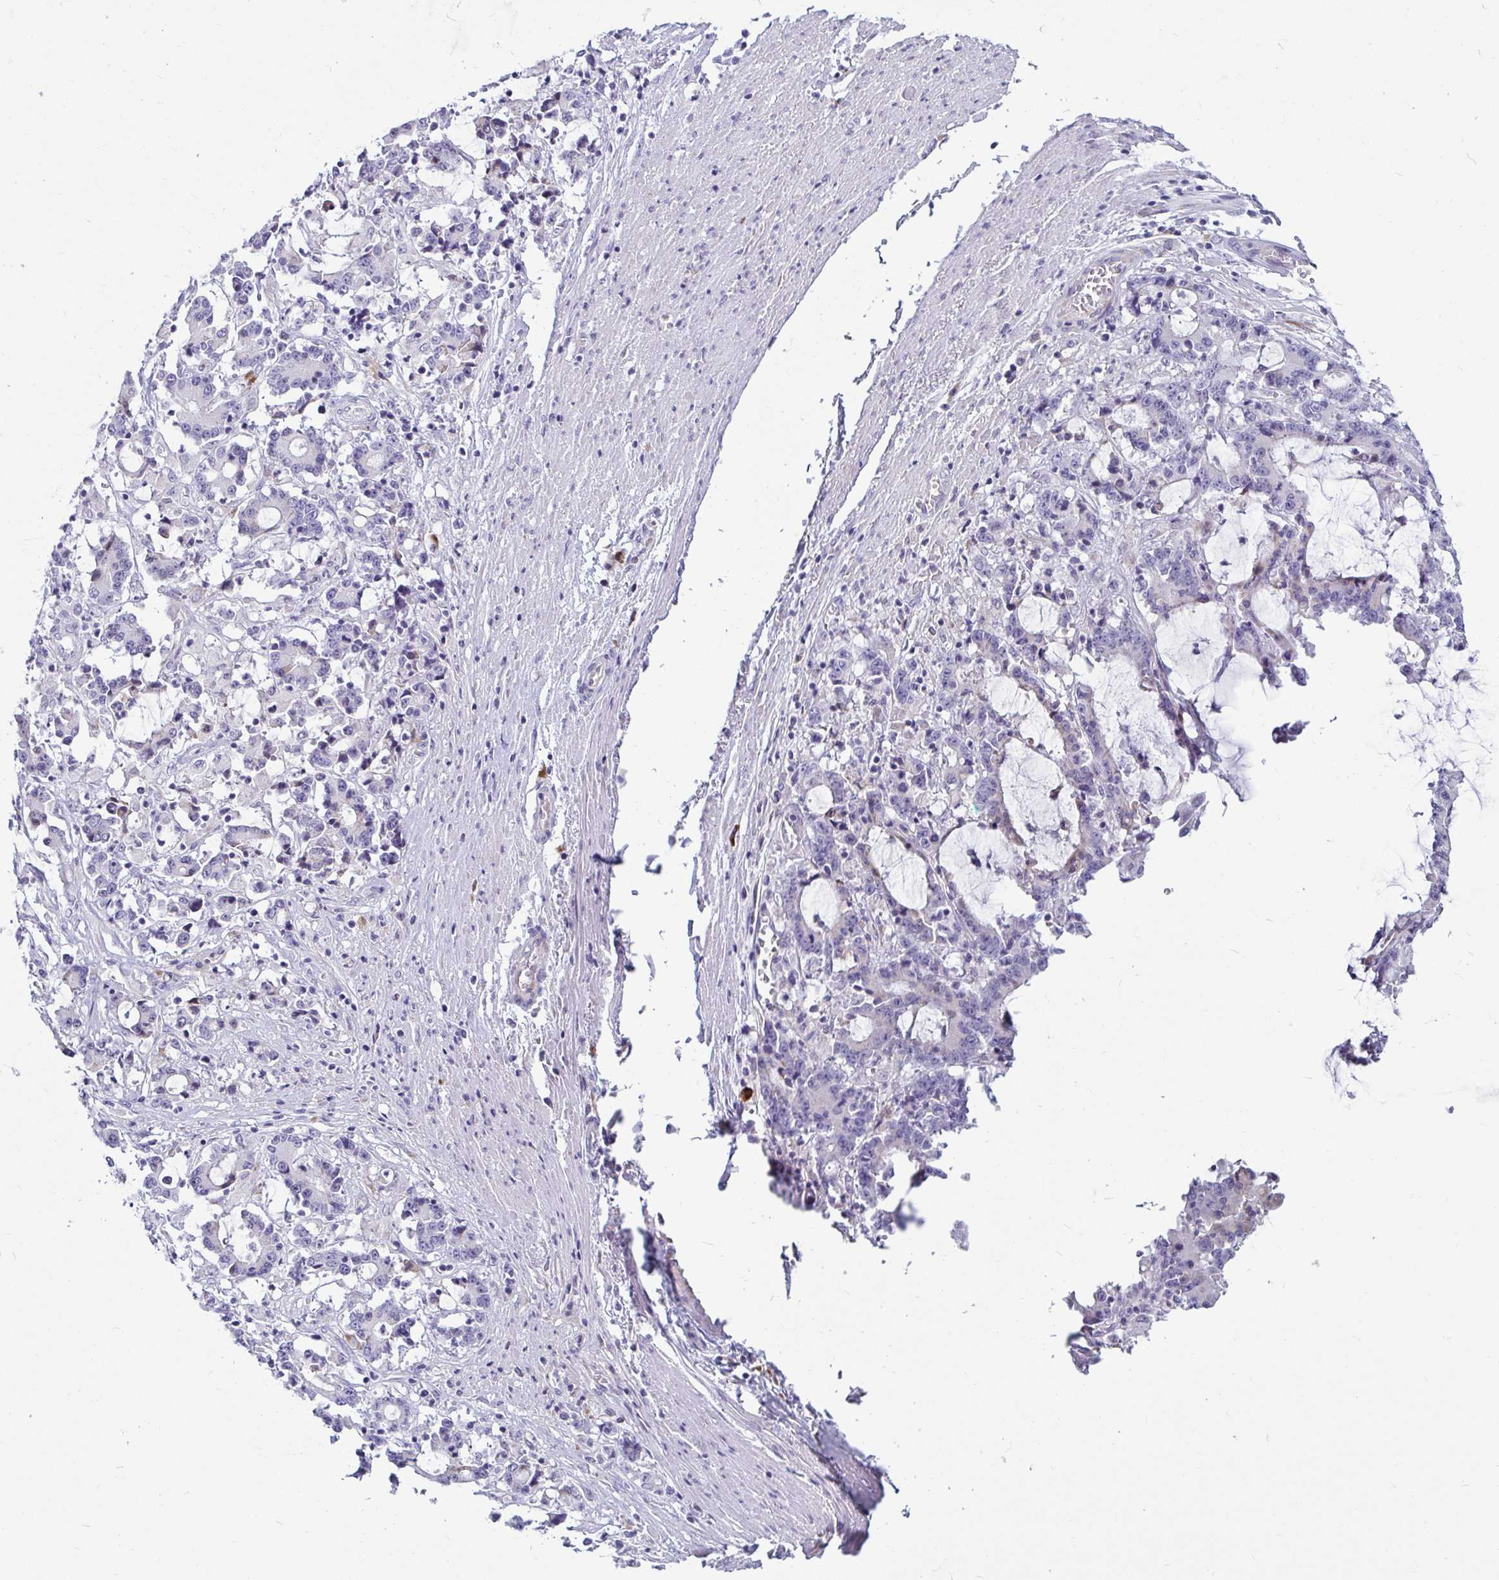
{"staining": {"intensity": "negative", "quantity": "none", "location": "none"}, "tissue": "stomach cancer", "cell_type": "Tumor cells", "image_type": "cancer", "snomed": [{"axis": "morphology", "description": "Adenocarcinoma, NOS"}, {"axis": "topography", "description": "Stomach, upper"}], "caption": "This is an immunohistochemistry photomicrograph of stomach adenocarcinoma. There is no positivity in tumor cells.", "gene": "TFPI2", "patient": {"sex": "male", "age": 68}}